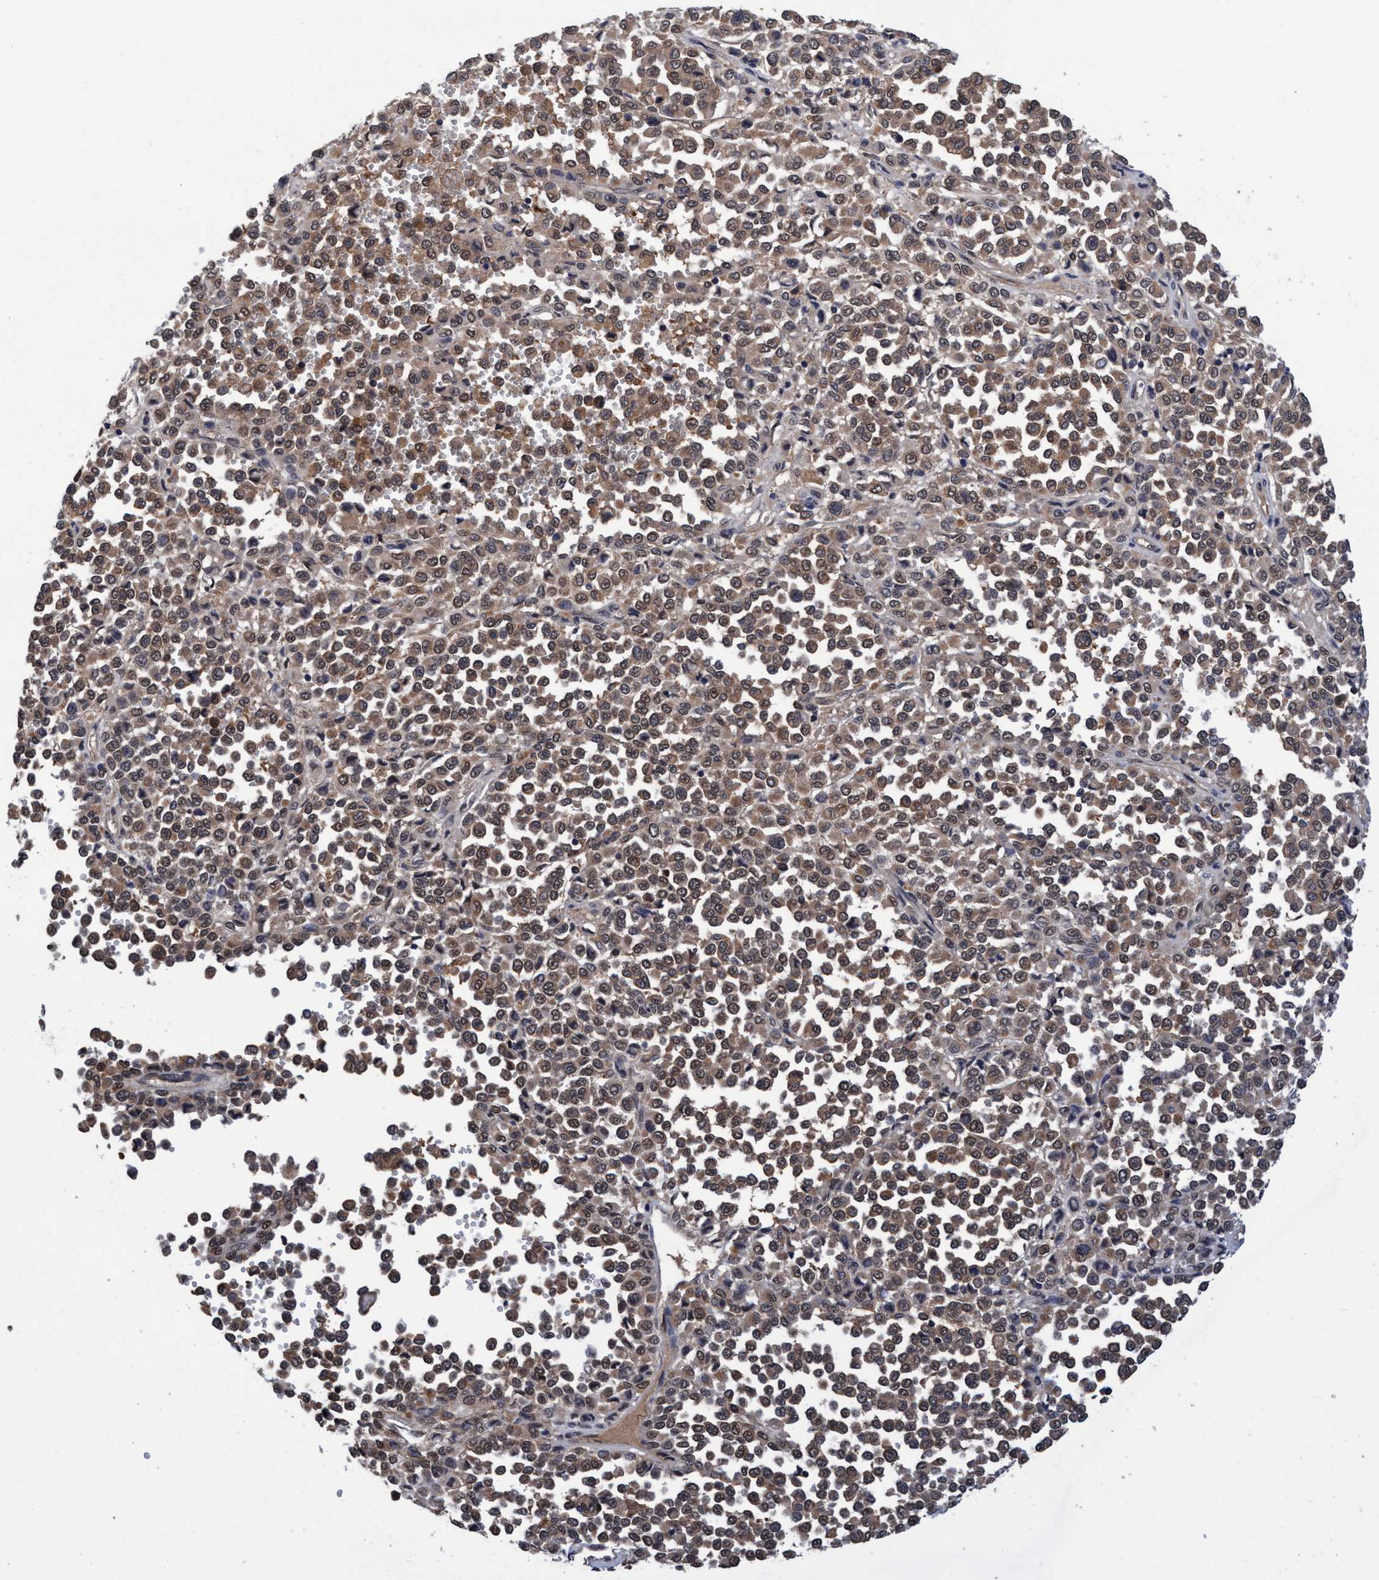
{"staining": {"intensity": "moderate", "quantity": ">75%", "location": "cytoplasmic/membranous"}, "tissue": "melanoma", "cell_type": "Tumor cells", "image_type": "cancer", "snomed": [{"axis": "morphology", "description": "Malignant melanoma, Metastatic site"}, {"axis": "topography", "description": "Pancreas"}], "caption": "An image of human malignant melanoma (metastatic site) stained for a protein demonstrates moderate cytoplasmic/membranous brown staining in tumor cells.", "gene": "PSMD12", "patient": {"sex": "female", "age": 30}}